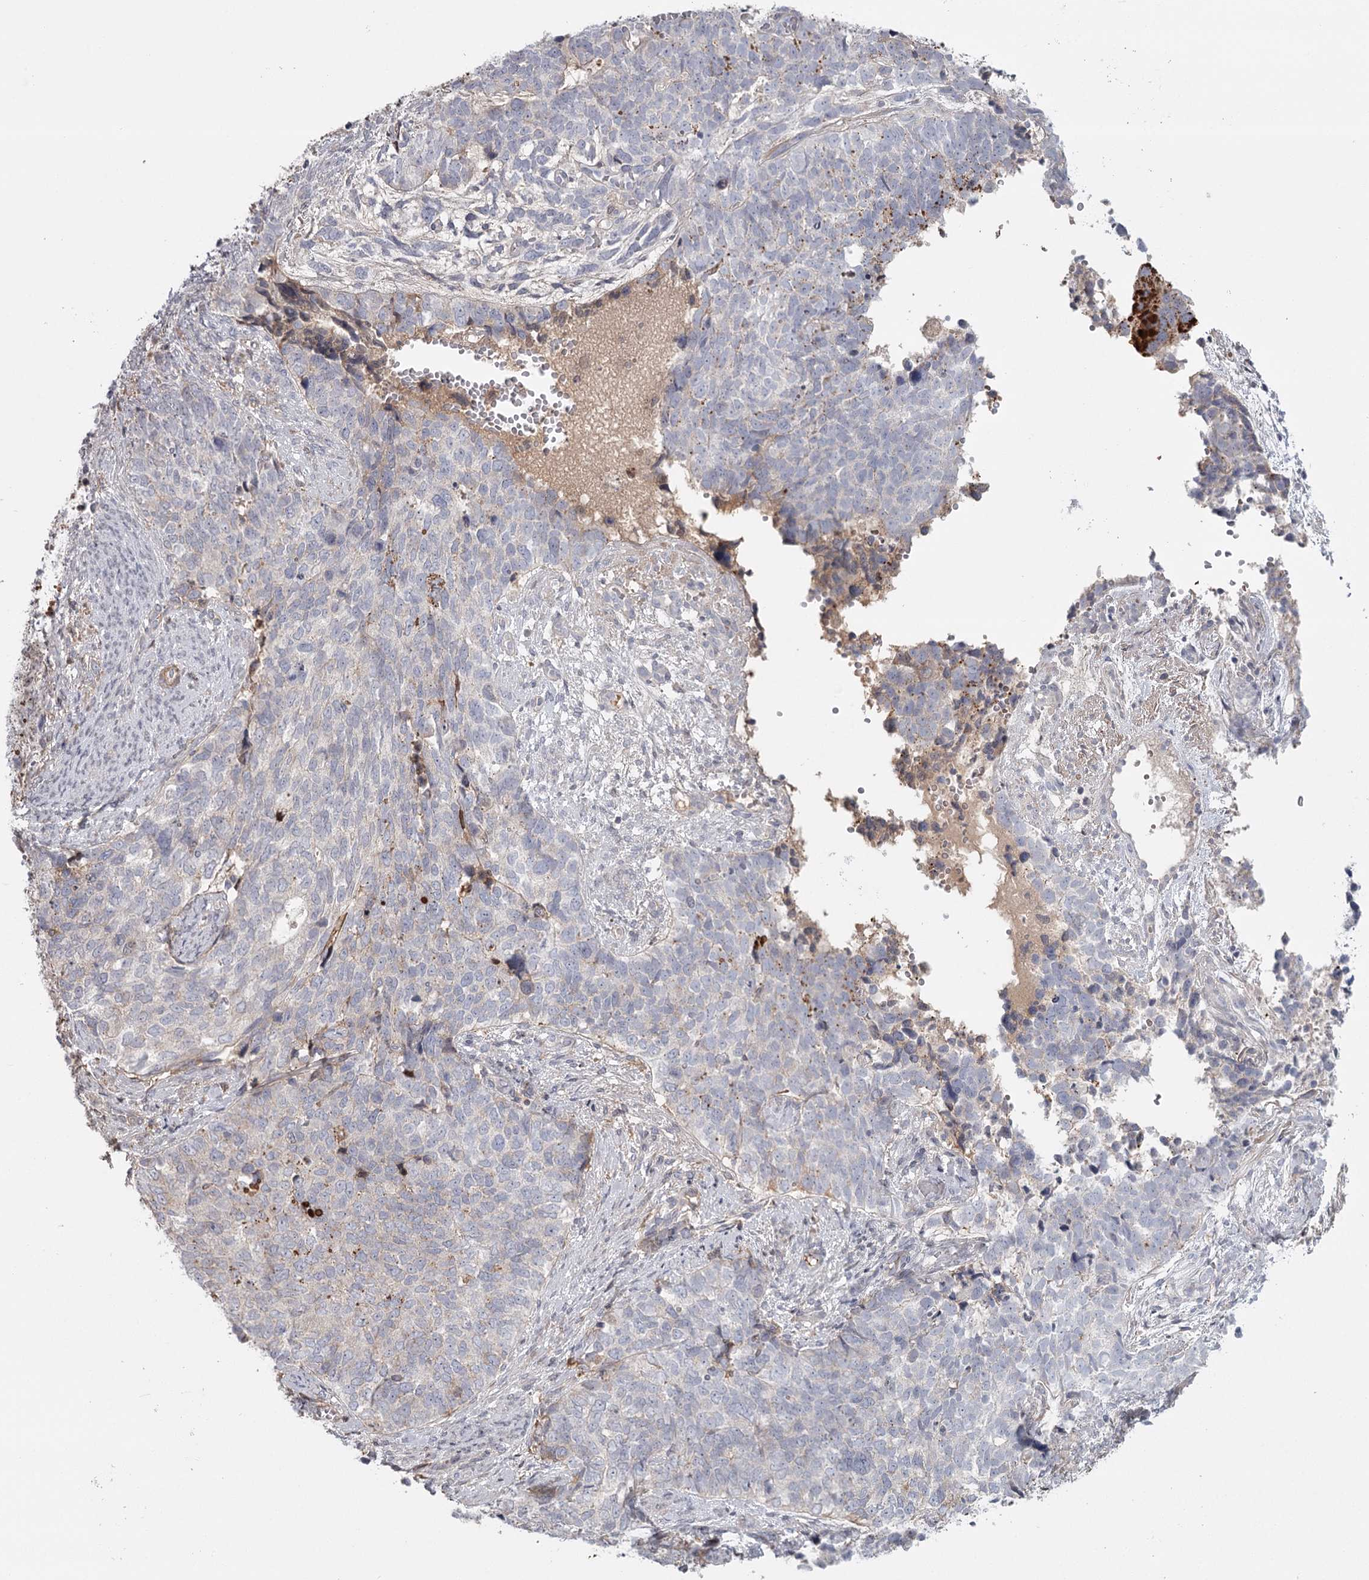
{"staining": {"intensity": "negative", "quantity": "none", "location": "none"}, "tissue": "cervical cancer", "cell_type": "Tumor cells", "image_type": "cancer", "snomed": [{"axis": "morphology", "description": "Squamous cell carcinoma, NOS"}, {"axis": "topography", "description": "Cervix"}], "caption": "High power microscopy photomicrograph of an immunohistochemistry histopathology image of cervical squamous cell carcinoma, revealing no significant expression in tumor cells.", "gene": "DHRS9", "patient": {"sex": "female", "age": 63}}